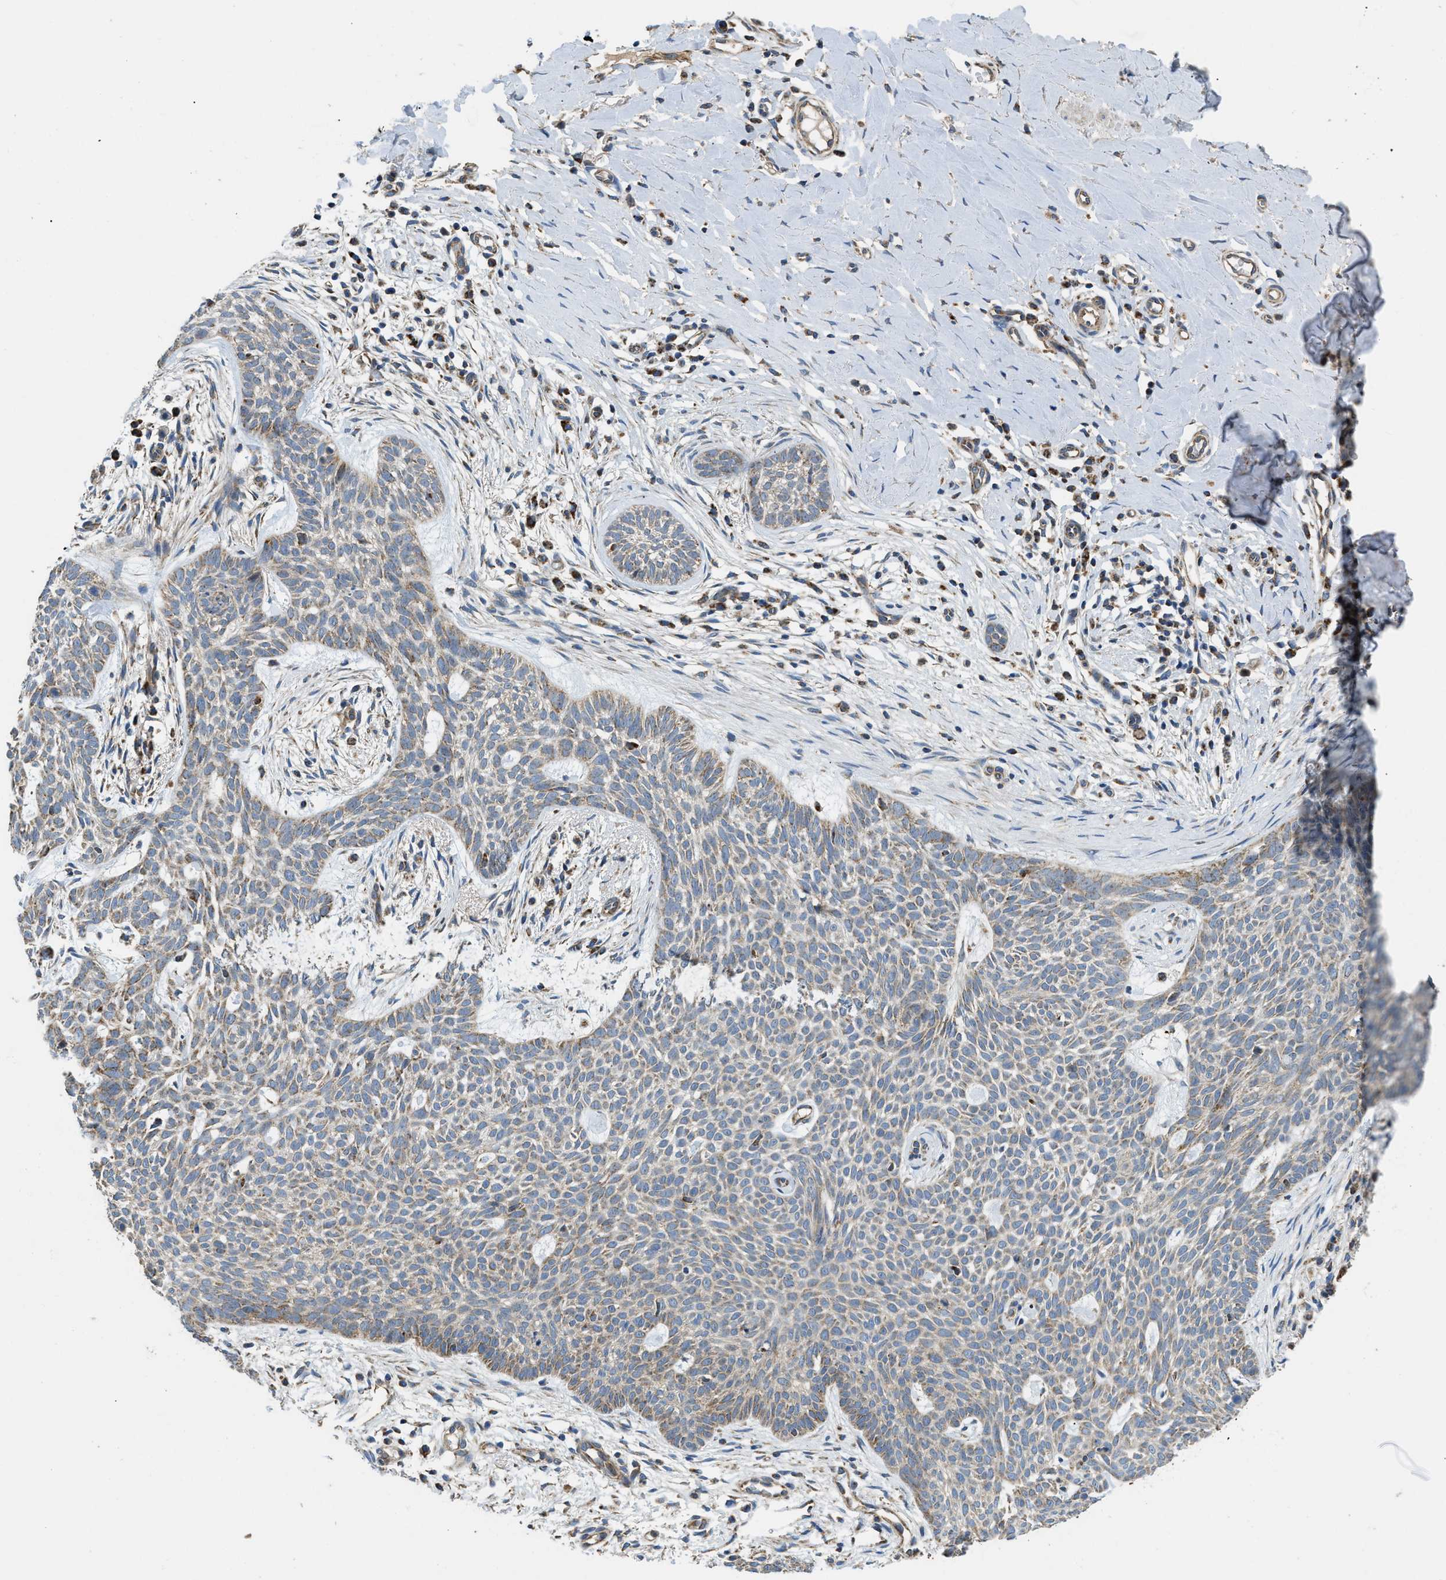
{"staining": {"intensity": "moderate", "quantity": ">75%", "location": "cytoplasmic/membranous"}, "tissue": "skin cancer", "cell_type": "Tumor cells", "image_type": "cancer", "snomed": [{"axis": "morphology", "description": "Basal cell carcinoma"}, {"axis": "topography", "description": "Skin"}], "caption": "Immunohistochemical staining of human skin basal cell carcinoma displays moderate cytoplasmic/membranous protein positivity in about >75% of tumor cells.", "gene": "STK33", "patient": {"sex": "female", "age": 59}}